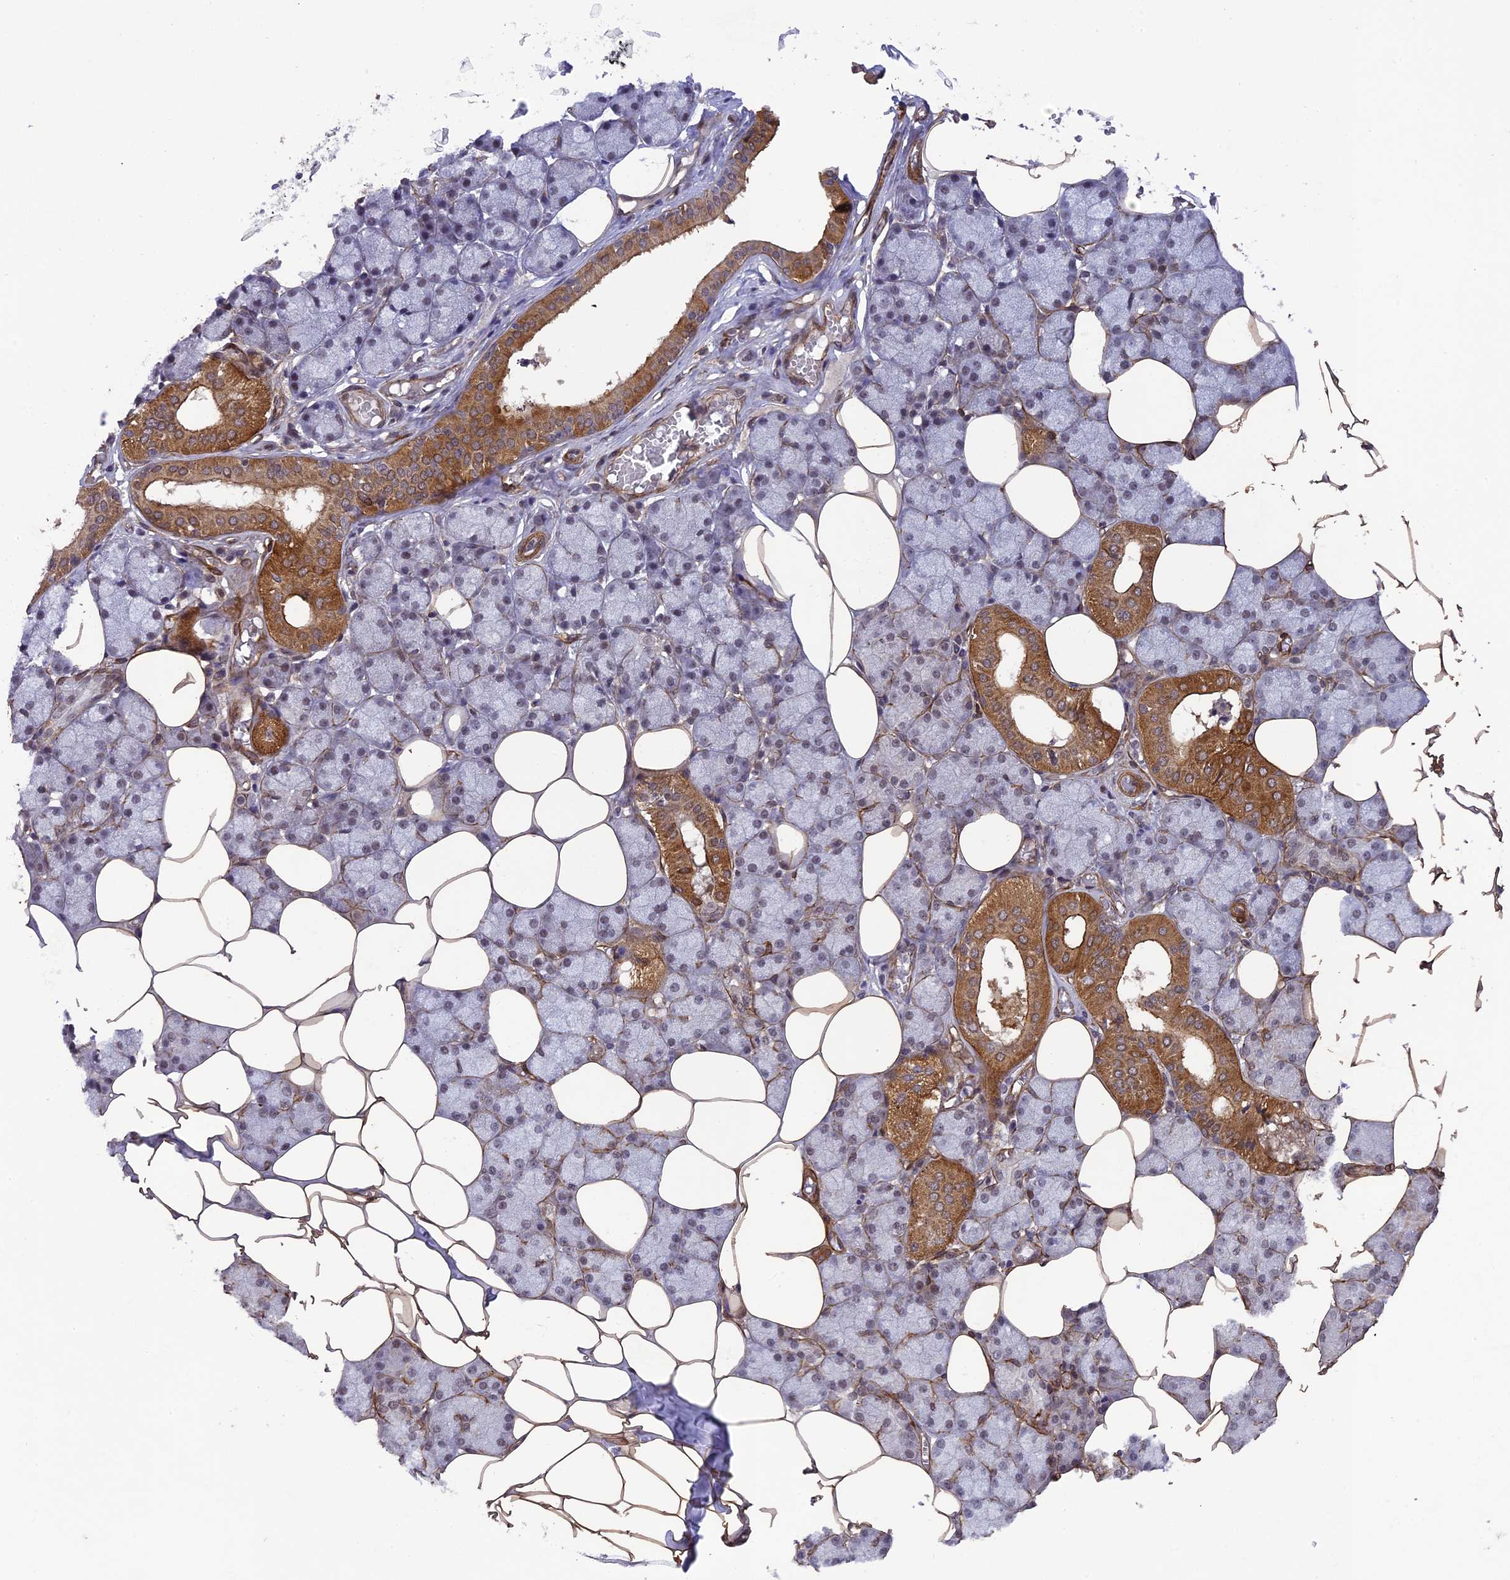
{"staining": {"intensity": "moderate", "quantity": "<25%", "location": "cytoplasmic/membranous"}, "tissue": "salivary gland", "cell_type": "Glandular cells", "image_type": "normal", "snomed": [{"axis": "morphology", "description": "Normal tissue, NOS"}, {"axis": "topography", "description": "Salivary gland"}], "caption": "Immunohistochemistry micrograph of normal human salivary gland stained for a protein (brown), which exhibits low levels of moderate cytoplasmic/membranous staining in about <25% of glandular cells.", "gene": "TNS1", "patient": {"sex": "male", "age": 62}}